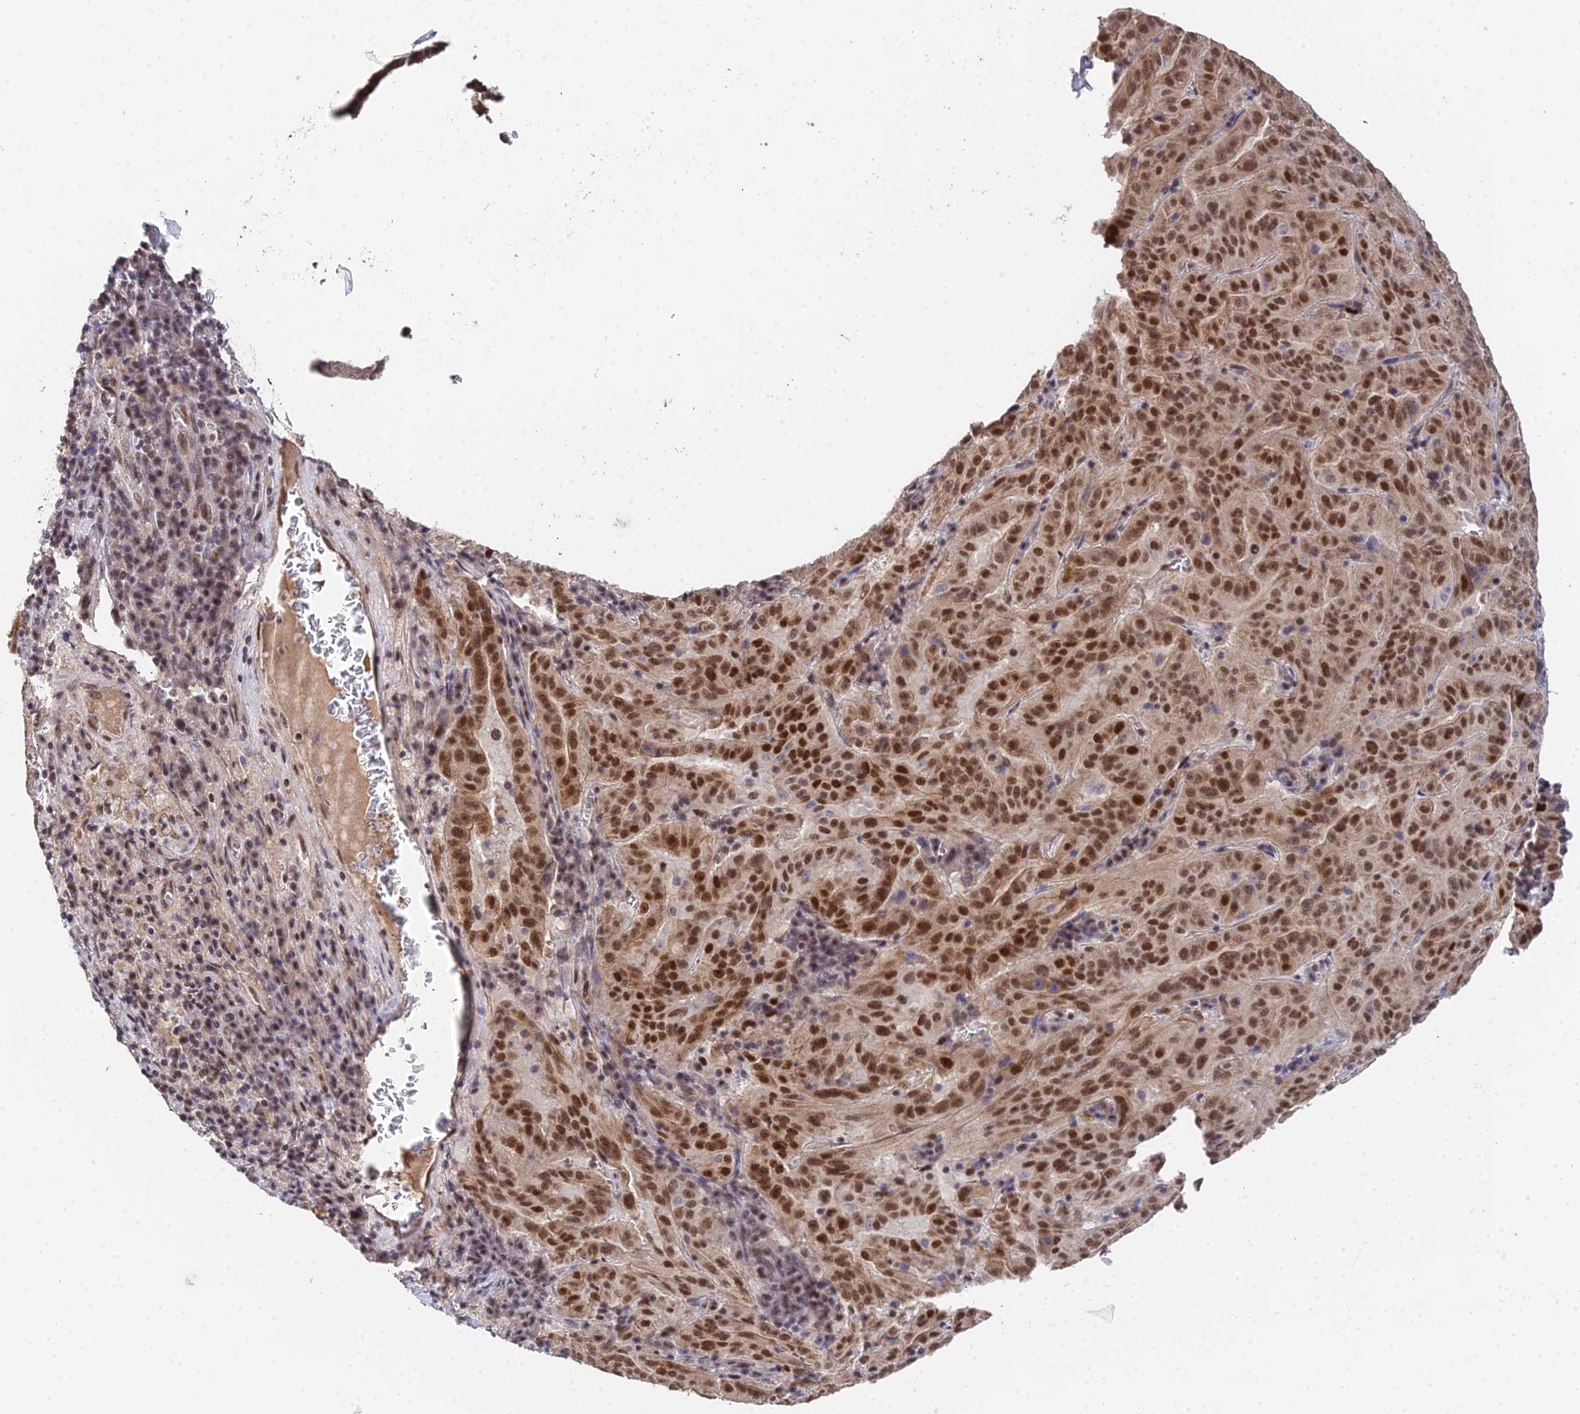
{"staining": {"intensity": "moderate", "quantity": ">75%", "location": "nuclear"}, "tissue": "pancreatic cancer", "cell_type": "Tumor cells", "image_type": "cancer", "snomed": [{"axis": "morphology", "description": "Adenocarcinoma, NOS"}, {"axis": "topography", "description": "Pancreas"}], "caption": "An image of human pancreatic cancer (adenocarcinoma) stained for a protein shows moderate nuclear brown staining in tumor cells.", "gene": "ERCC5", "patient": {"sex": "male", "age": 63}}